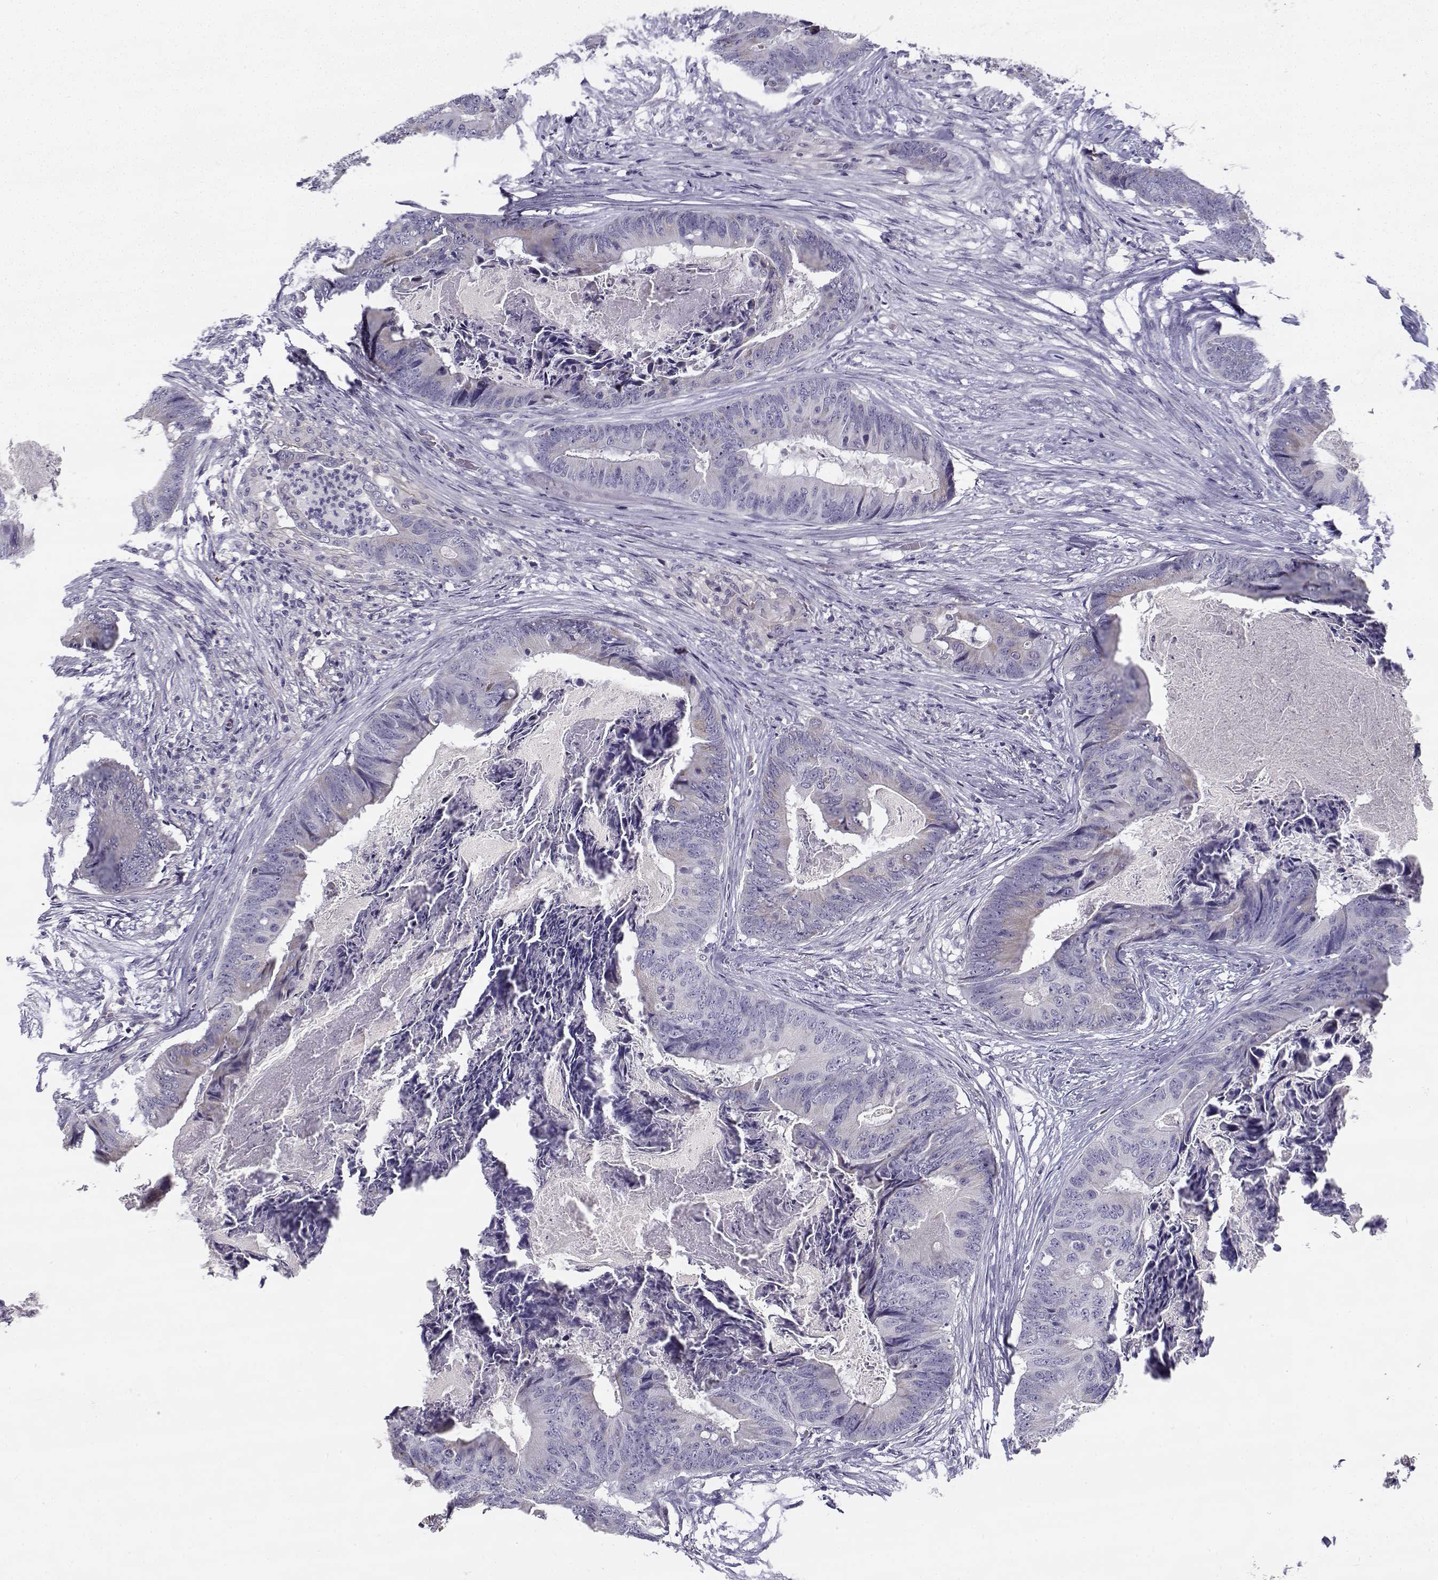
{"staining": {"intensity": "weak", "quantity": "<25%", "location": "cytoplasmic/membranous"}, "tissue": "colorectal cancer", "cell_type": "Tumor cells", "image_type": "cancer", "snomed": [{"axis": "morphology", "description": "Adenocarcinoma, NOS"}, {"axis": "topography", "description": "Colon"}], "caption": "The IHC photomicrograph has no significant positivity in tumor cells of adenocarcinoma (colorectal) tissue.", "gene": "CREB3L3", "patient": {"sex": "male", "age": 84}}